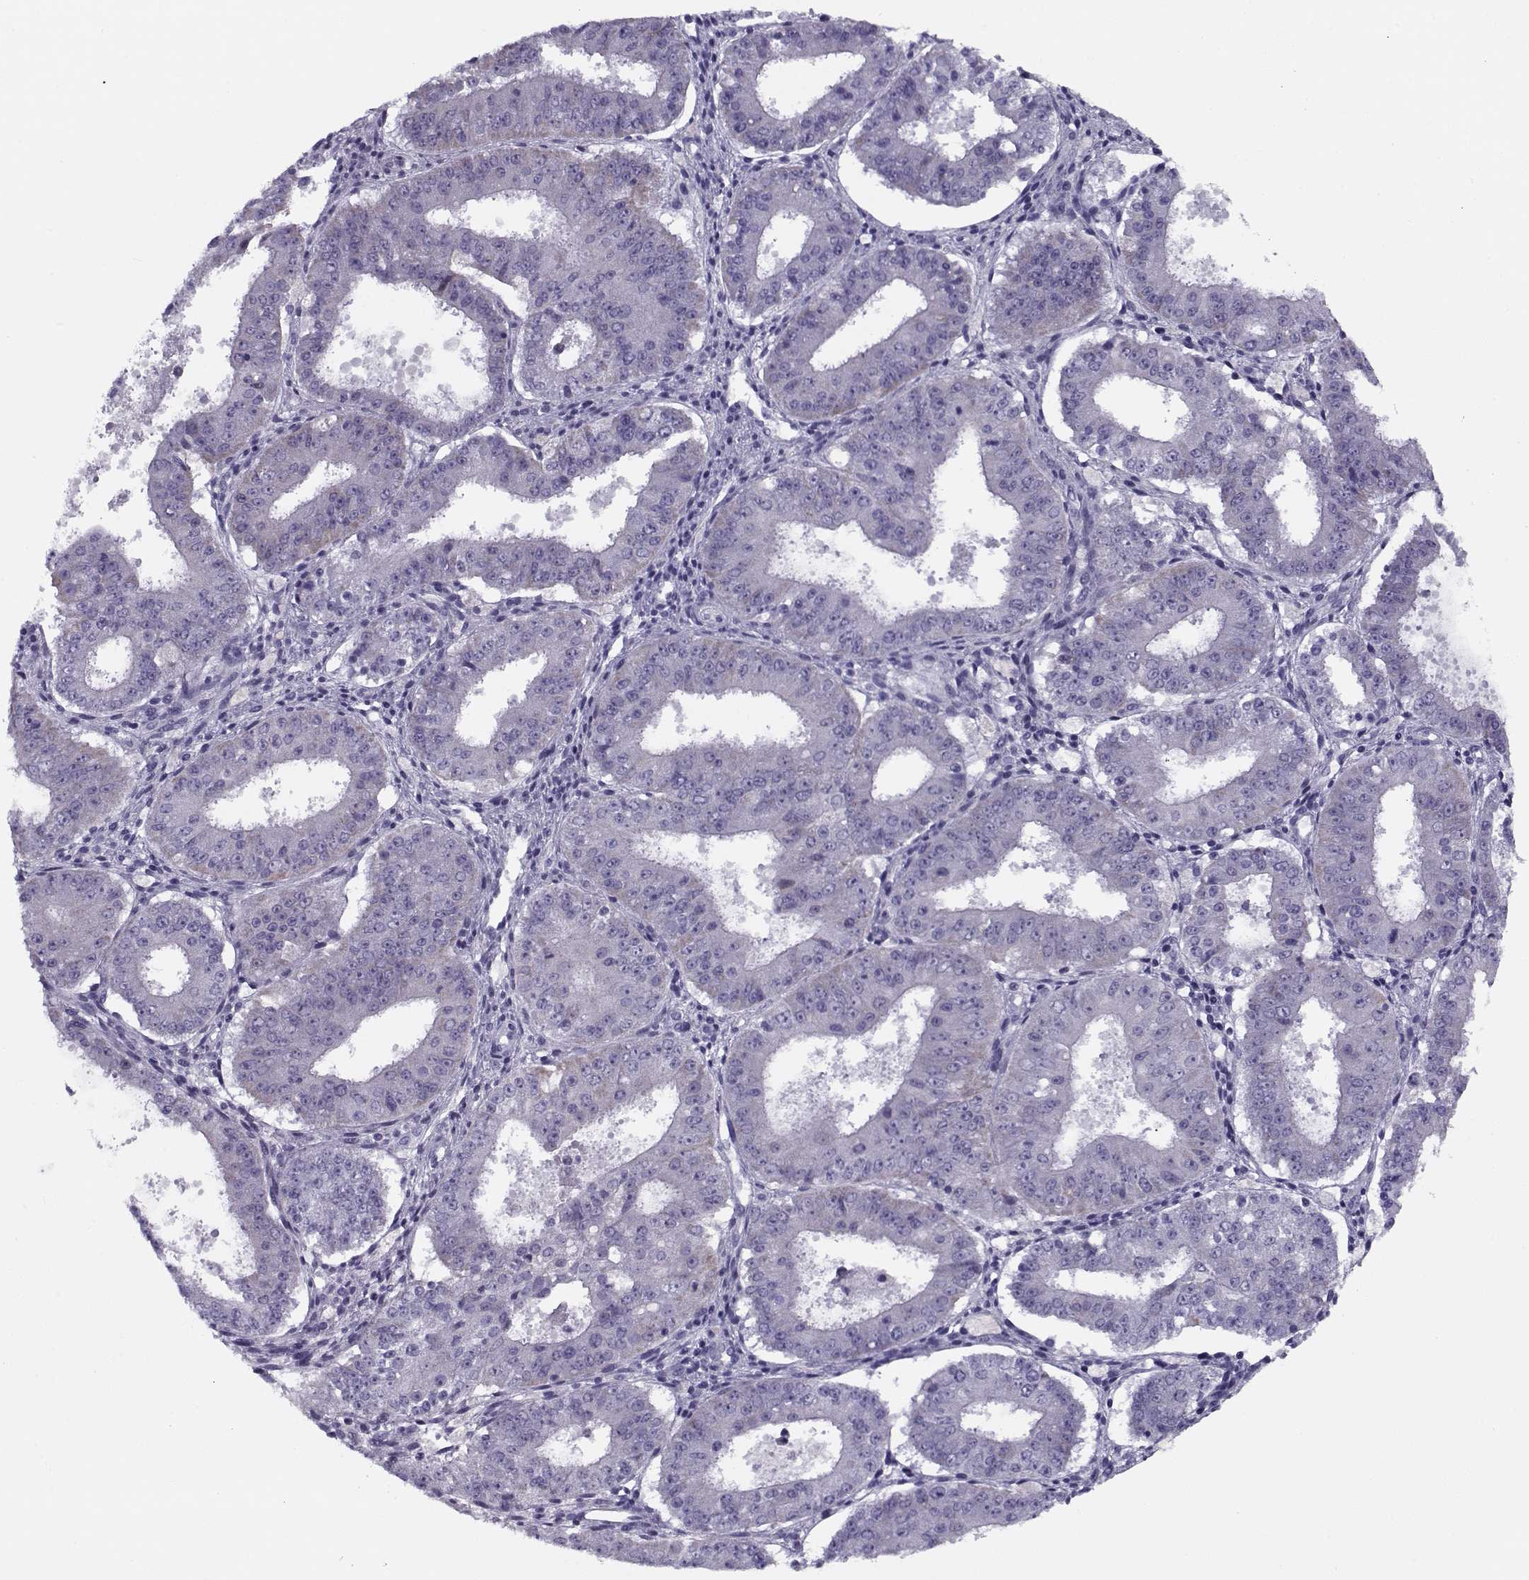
{"staining": {"intensity": "negative", "quantity": "none", "location": "none"}, "tissue": "ovarian cancer", "cell_type": "Tumor cells", "image_type": "cancer", "snomed": [{"axis": "morphology", "description": "Carcinoma, endometroid"}, {"axis": "topography", "description": "Ovary"}], "caption": "DAB immunohistochemical staining of human ovarian endometroid carcinoma demonstrates no significant staining in tumor cells.", "gene": "PP2D1", "patient": {"sex": "female", "age": 42}}